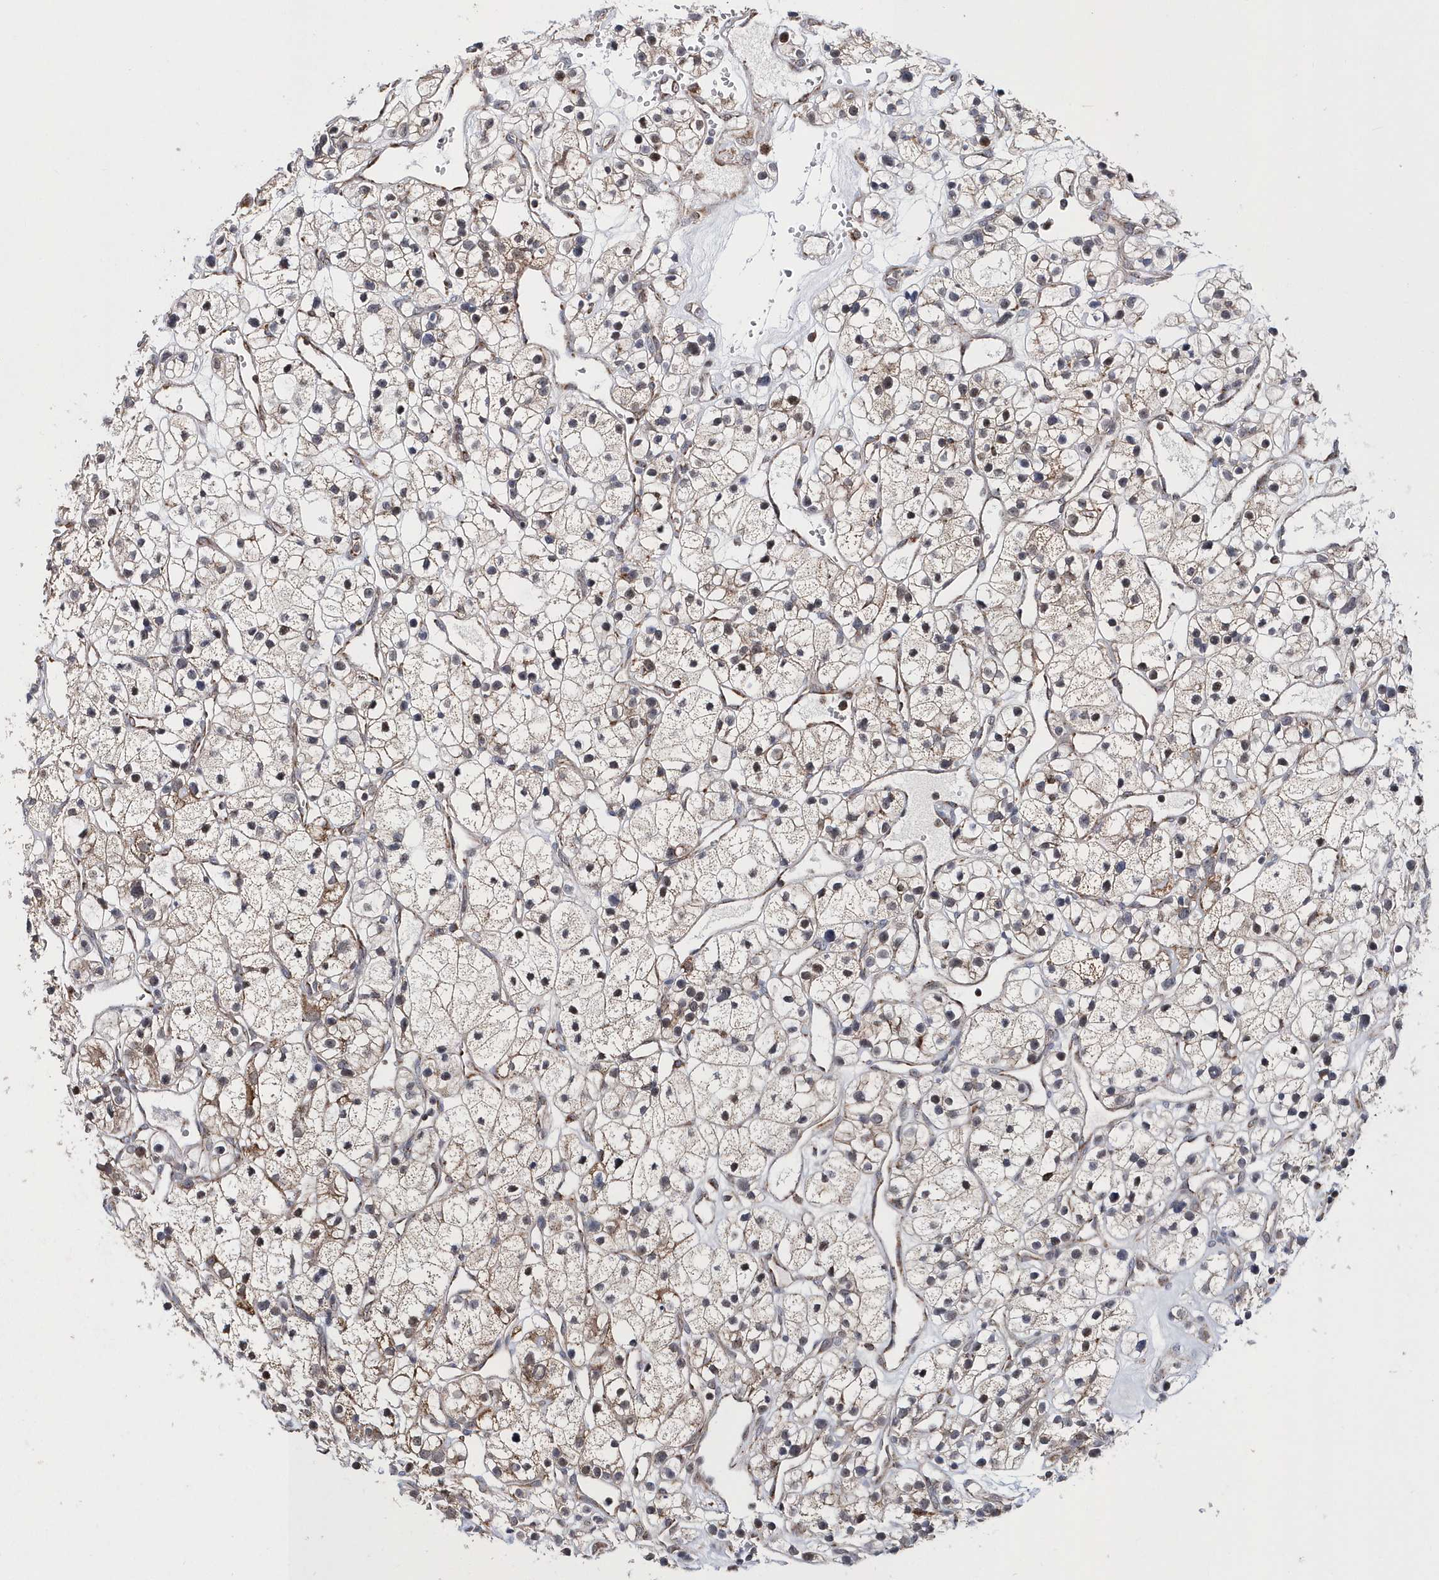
{"staining": {"intensity": "weak", "quantity": "<25%", "location": "cytoplasmic/membranous"}, "tissue": "renal cancer", "cell_type": "Tumor cells", "image_type": "cancer", "snomed": [{"axis": "morphology", "description": "Adenocarcinoma, NOS"}, {"axis": "topography", "description": "Kidney"}], "caption": "Human renal cancer stained for a protein using immunohistochemistry (IHC) reveals no positivity in tumor cells.", "gene": "SPATA5", "patient": {"sex": "female", "age": 57}}